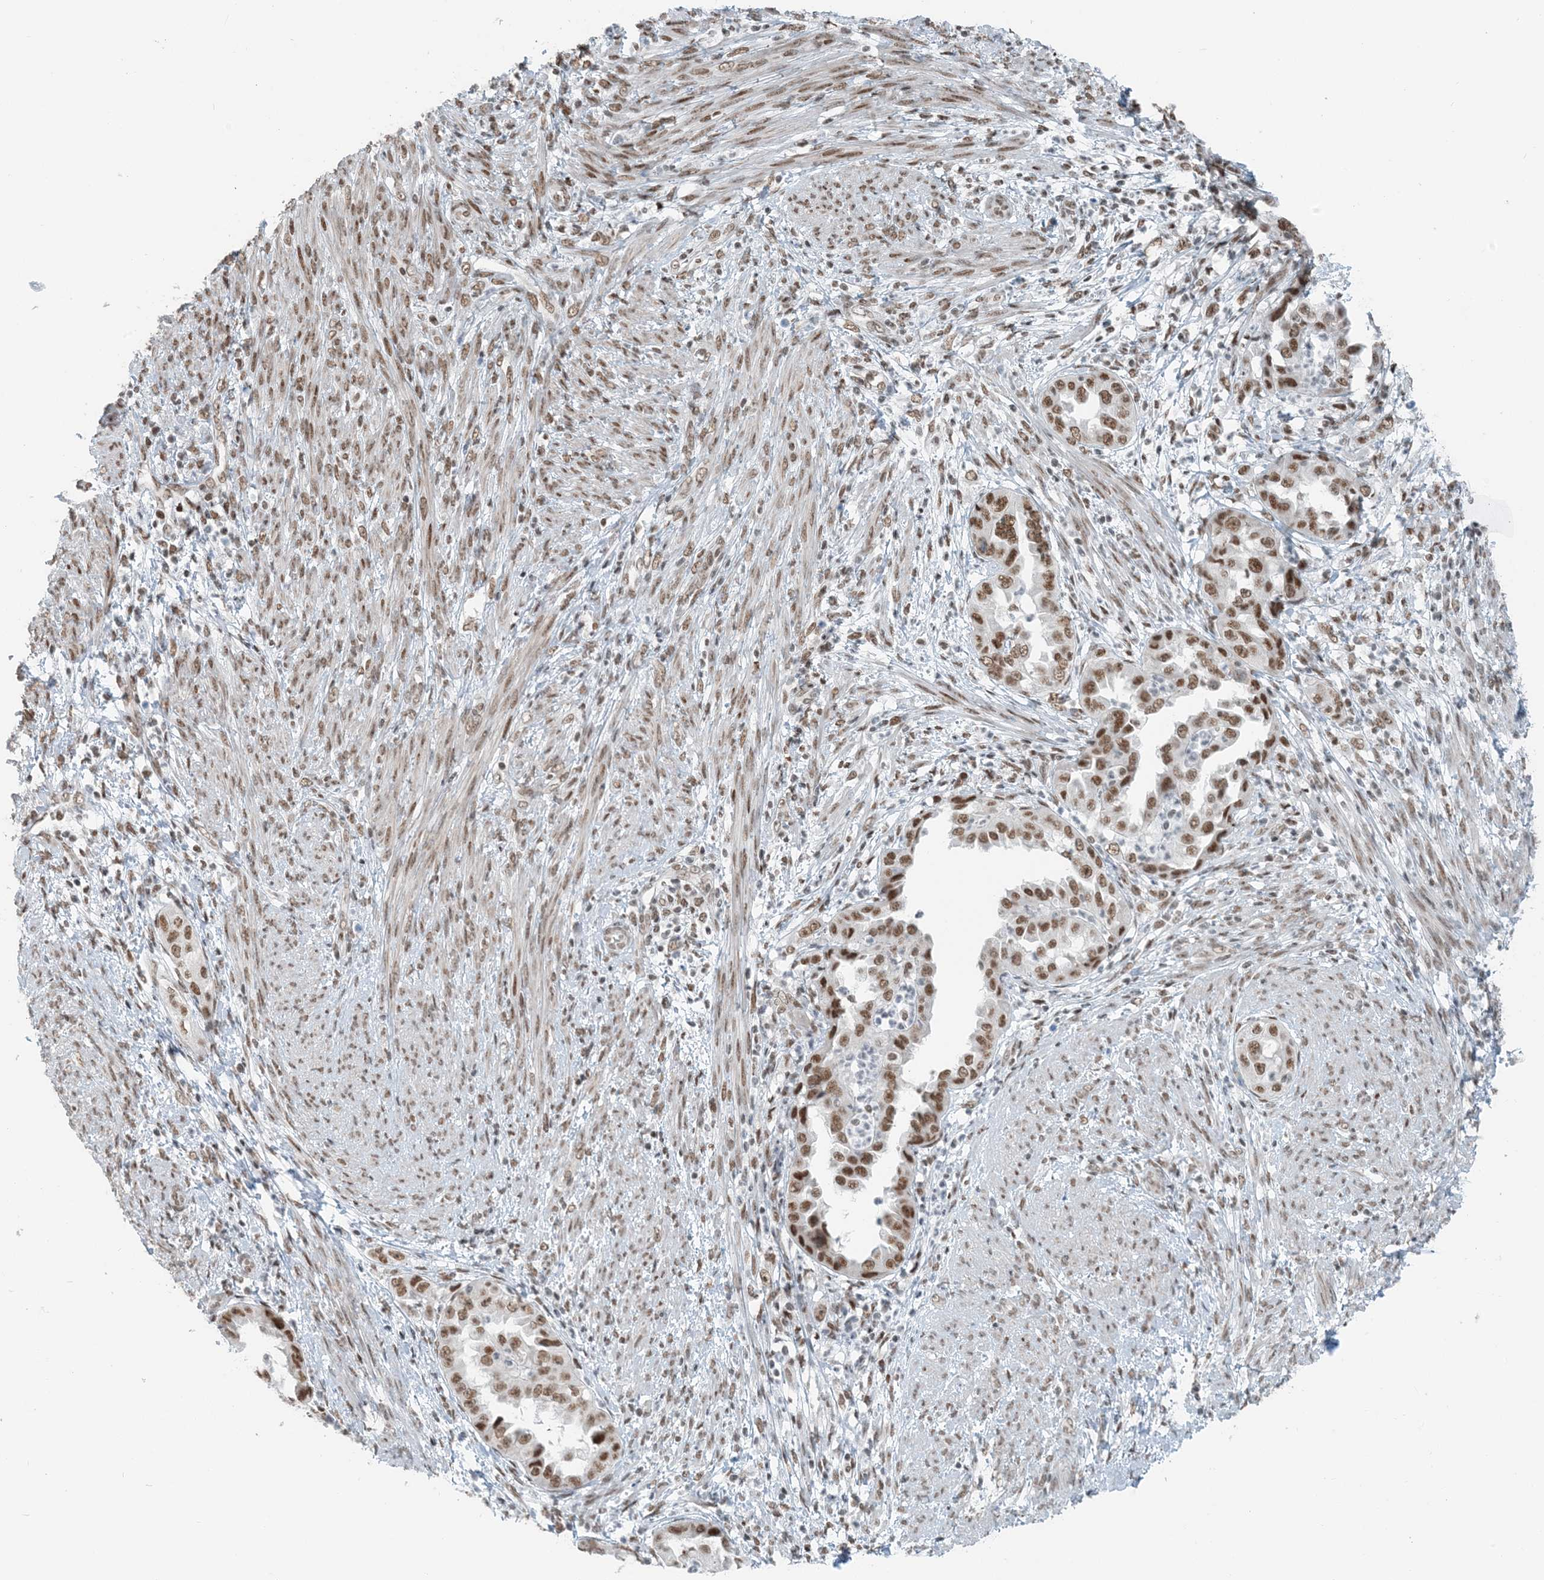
{"staining": {"intensity": "moderate", "quantity": ">75%", "location": "nuclear"}, "tissue": "endometrial cancer", "cell_type": "Tumor cells", "image_type": "cancer", "snomed": [{"axis": "morphology", "description": "Adenocarcinoma, NOS"}, {"axis": "topography", "description": "Endometrium"}], "caption": "Immunohistochemical staining of human endometrial adenocarcinoma displays medium levels of moderate nuclear protein staining in about >75% of tumor cells.", "gene": "ZNF500", "patient": {"sex": "female", "age": 85}}